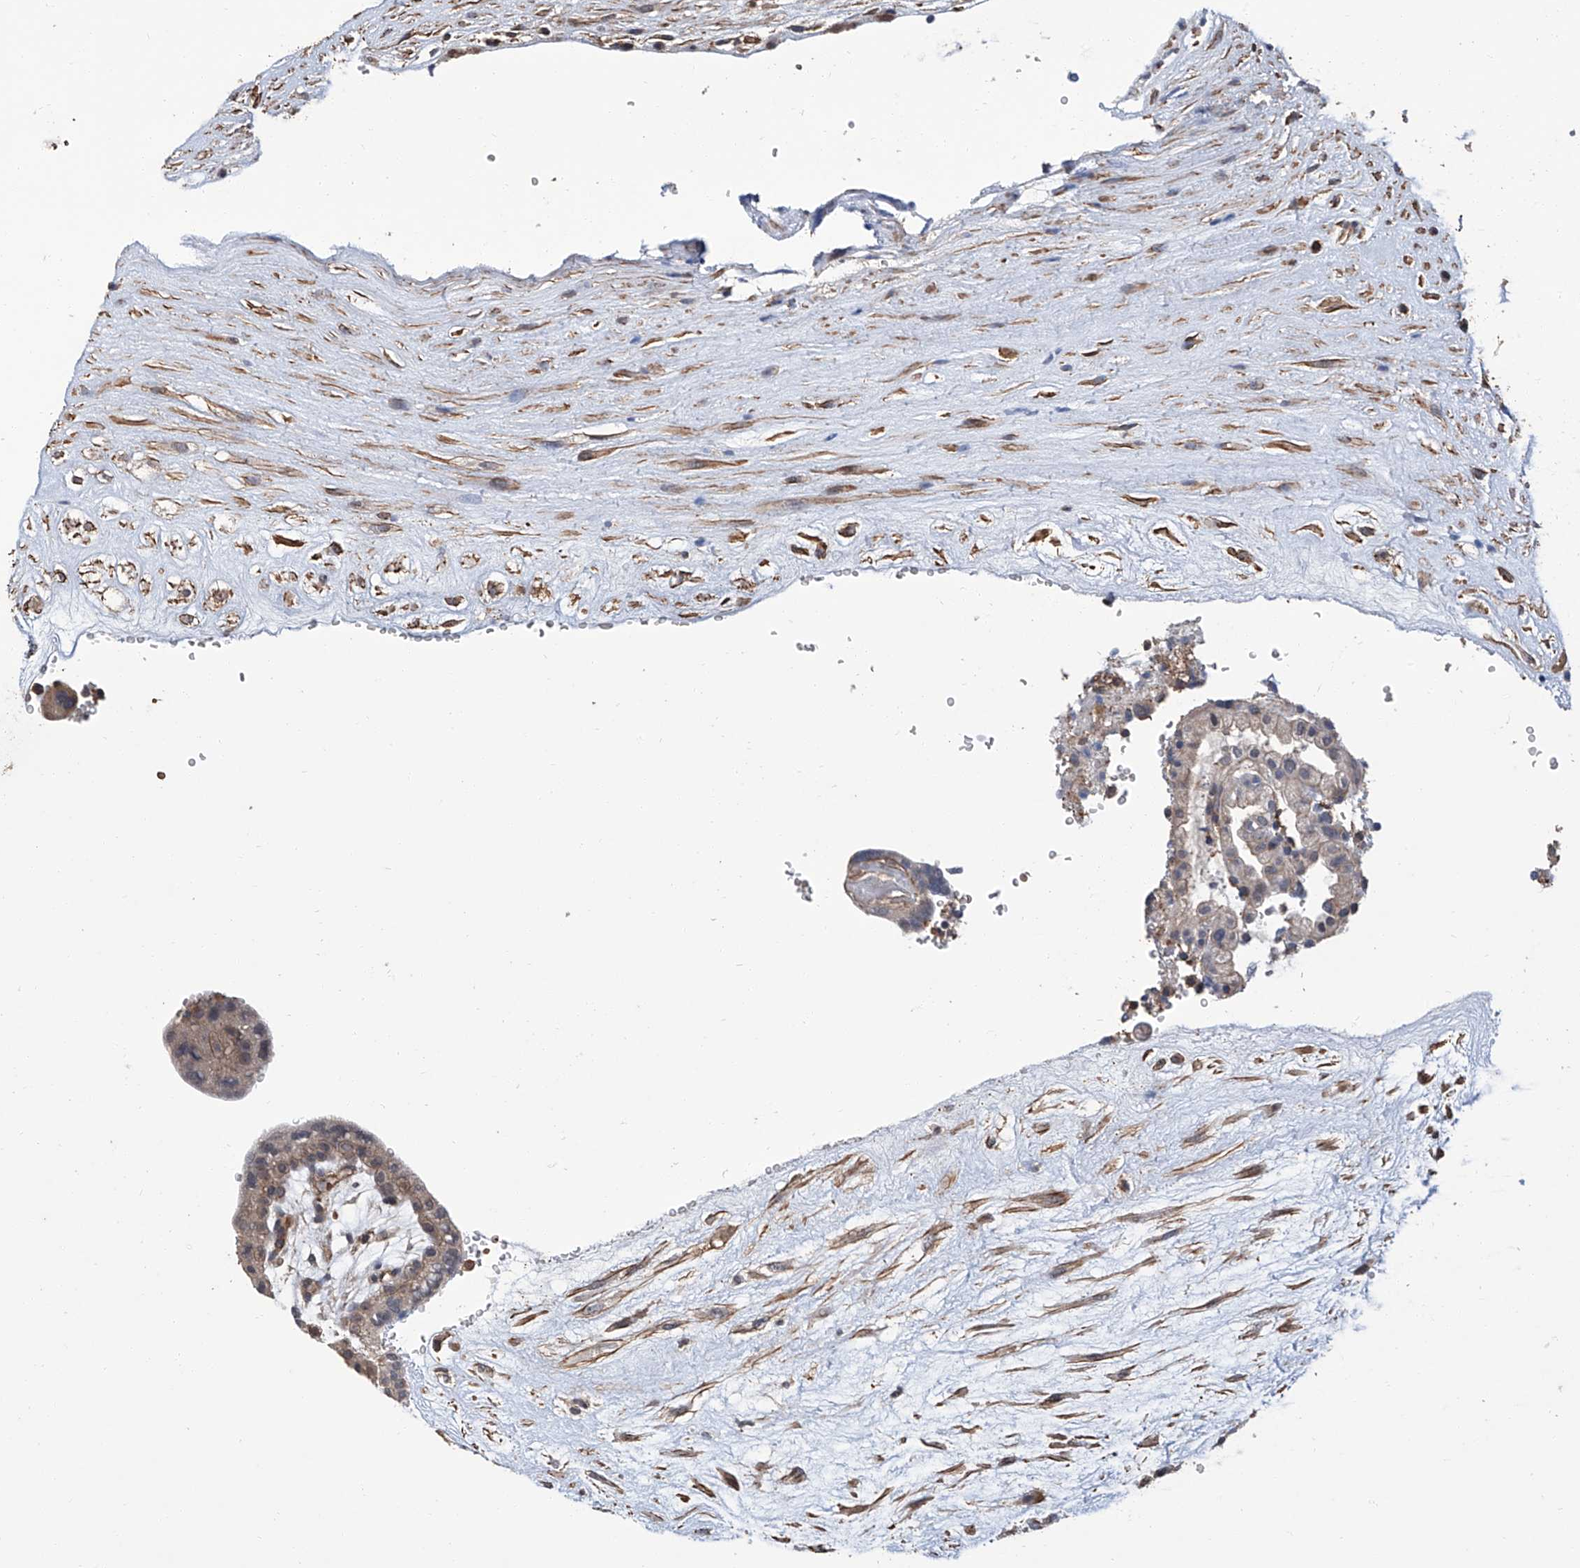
{"staining": {"intensity": "weak", "quantity": "25%-75%", "location": "cytoplasmic/membranous"}, "tissue": "placenta", "cell_type": "Trophoblastic cells", "image_type": "normal", "snomed": [{"axis": "morphology", "description": "Normal tissue, NOS"}, {"axis": "topography", "description": "Placenta"}], "caption": "Brown immunohistochemical staining in unremarkable human placenta exhibits weak cytoplasmic/membranous staining in approximately 25%-75% of trophoblastic cells.", "gene": "GPT", "patient": {"sex": "female", "age": 18}}